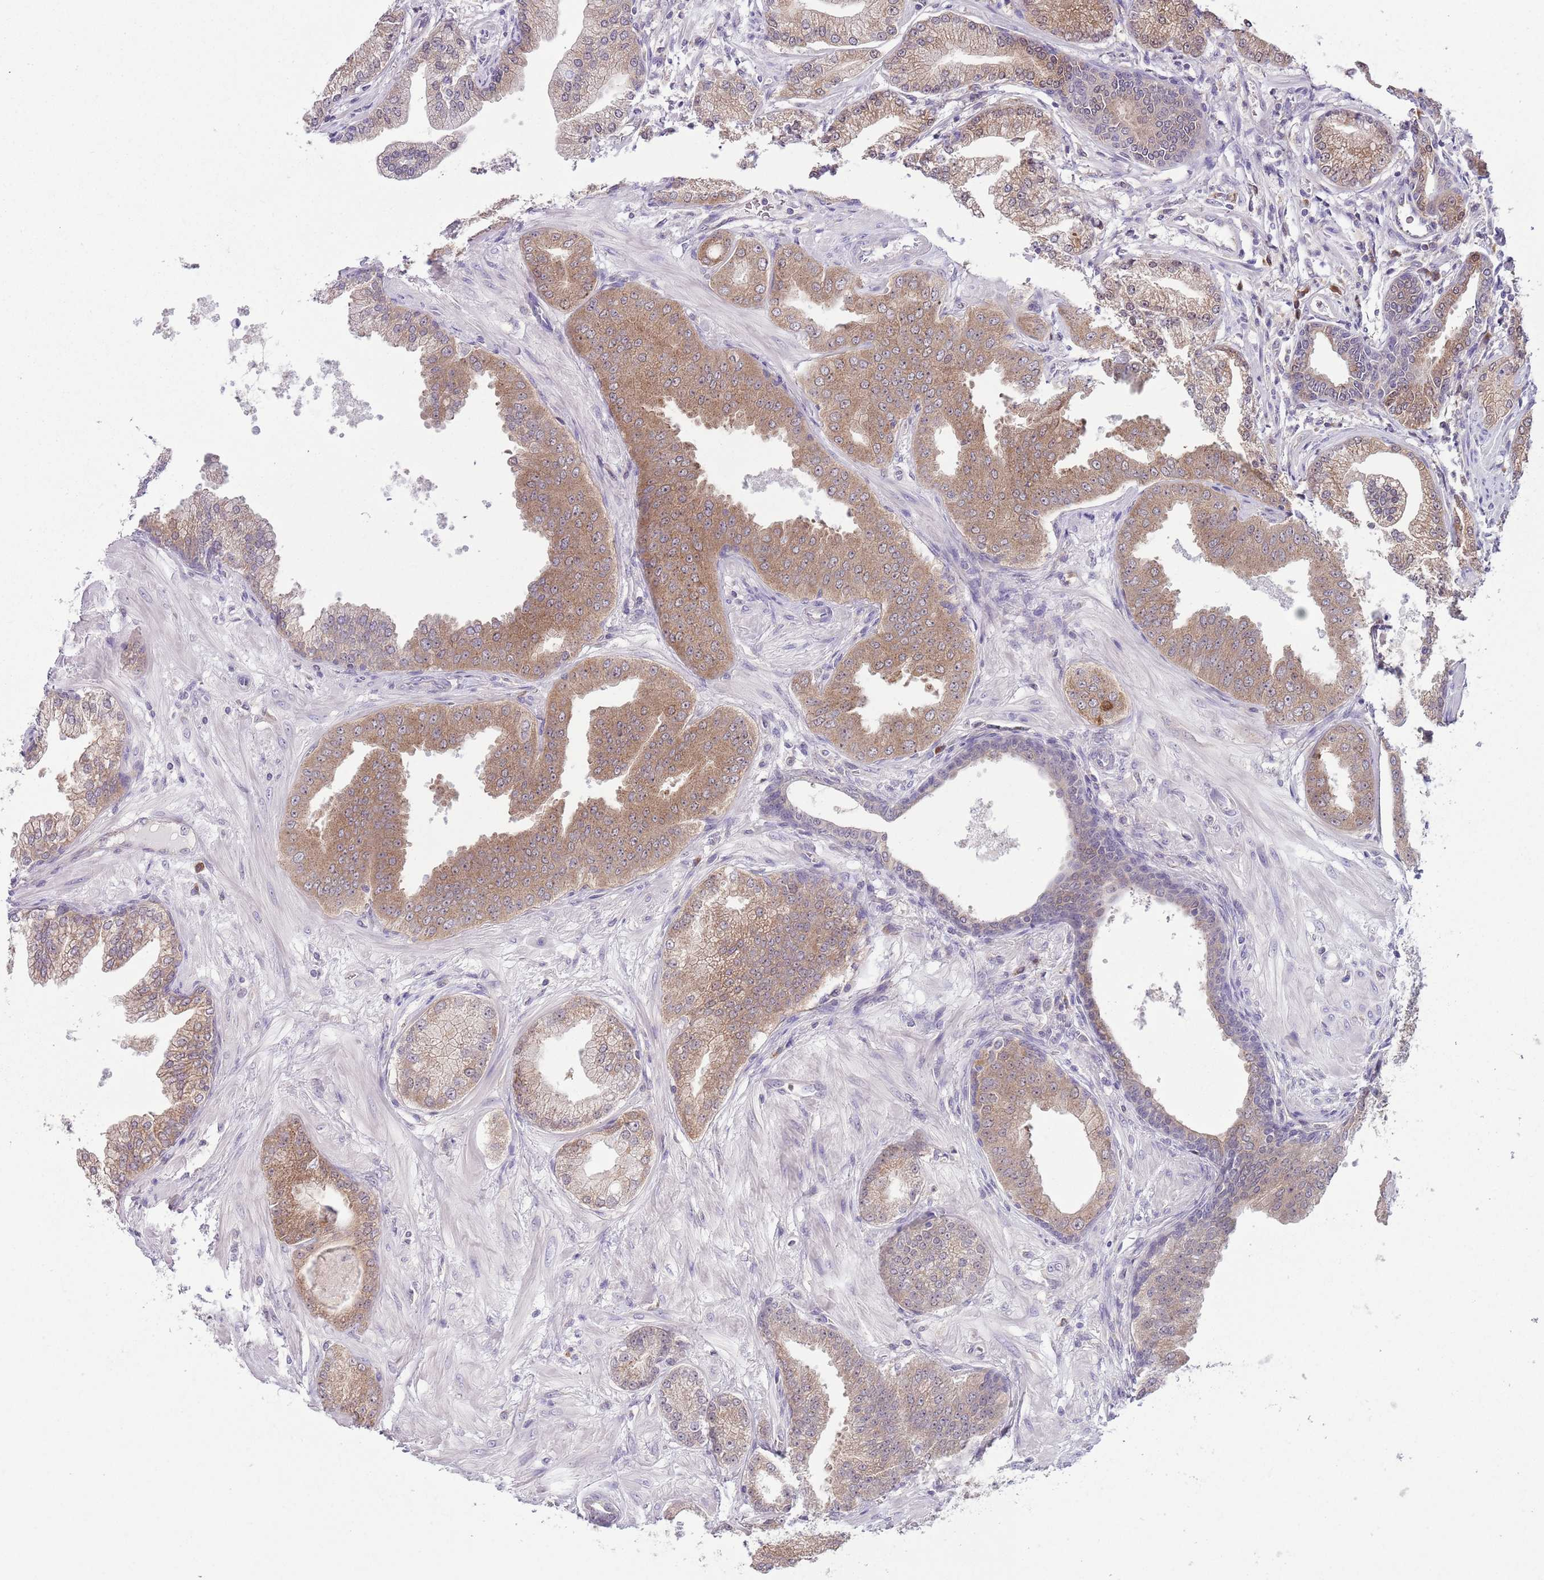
{"staining": {"intensity": "moderate", "quantity": ">75%", "location": "cytoplasmic/membranous"}, "tissue": "prostate cancer", "cell_type": "Tumor cells", "image_type": "cancer", "snomed": [{"axis": "morphology", "description": "Adenocarcinoma, Low grade"}, {"axis": "topography", "description": "Prostate"}], "caption": "A brown stain highlights moderate cytoplasmic/membranous expression of a protein in prostate cancer tumor cells.", "gene": "COPE", "patient": {"sex": "male", "age": 55}}